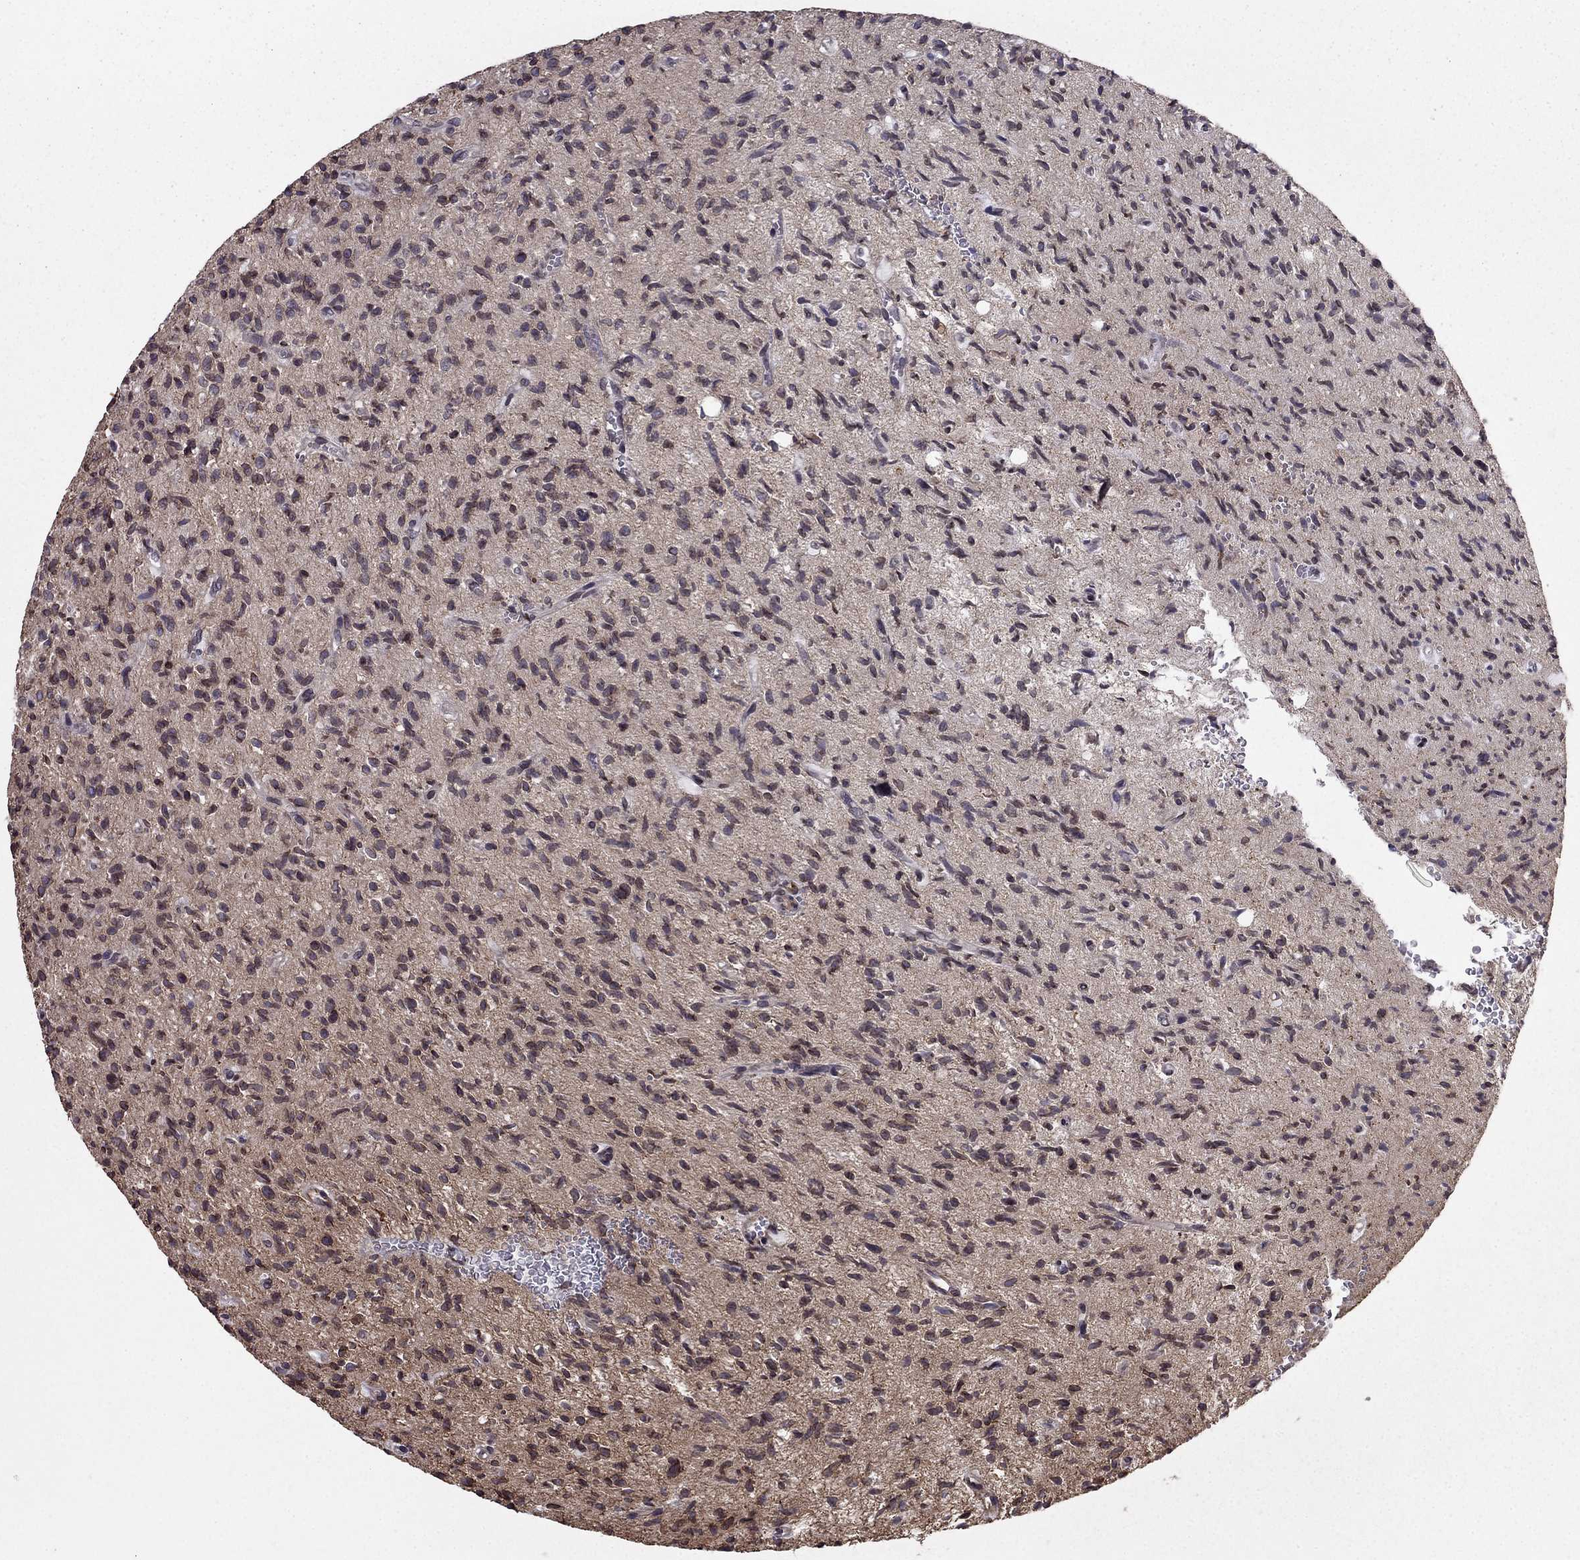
{"staining": {"intensity": "negative", "quantity": "none", "location": "none"}, "tissue": "glioma", "cell_type": "Tumor cells", "image_type": "cancer", "snomed": [{"axis": "morphology", "description": "Glioma, malignant, High grade"}, {"axis": "topography", "description": "Brain"}], "caption": "Immunohistochemical staining of human glioma exhibits no significant positivity in tumor cells.", "gene": "CDC42BPA", "patient": {"sex": "male", "age": 64}}